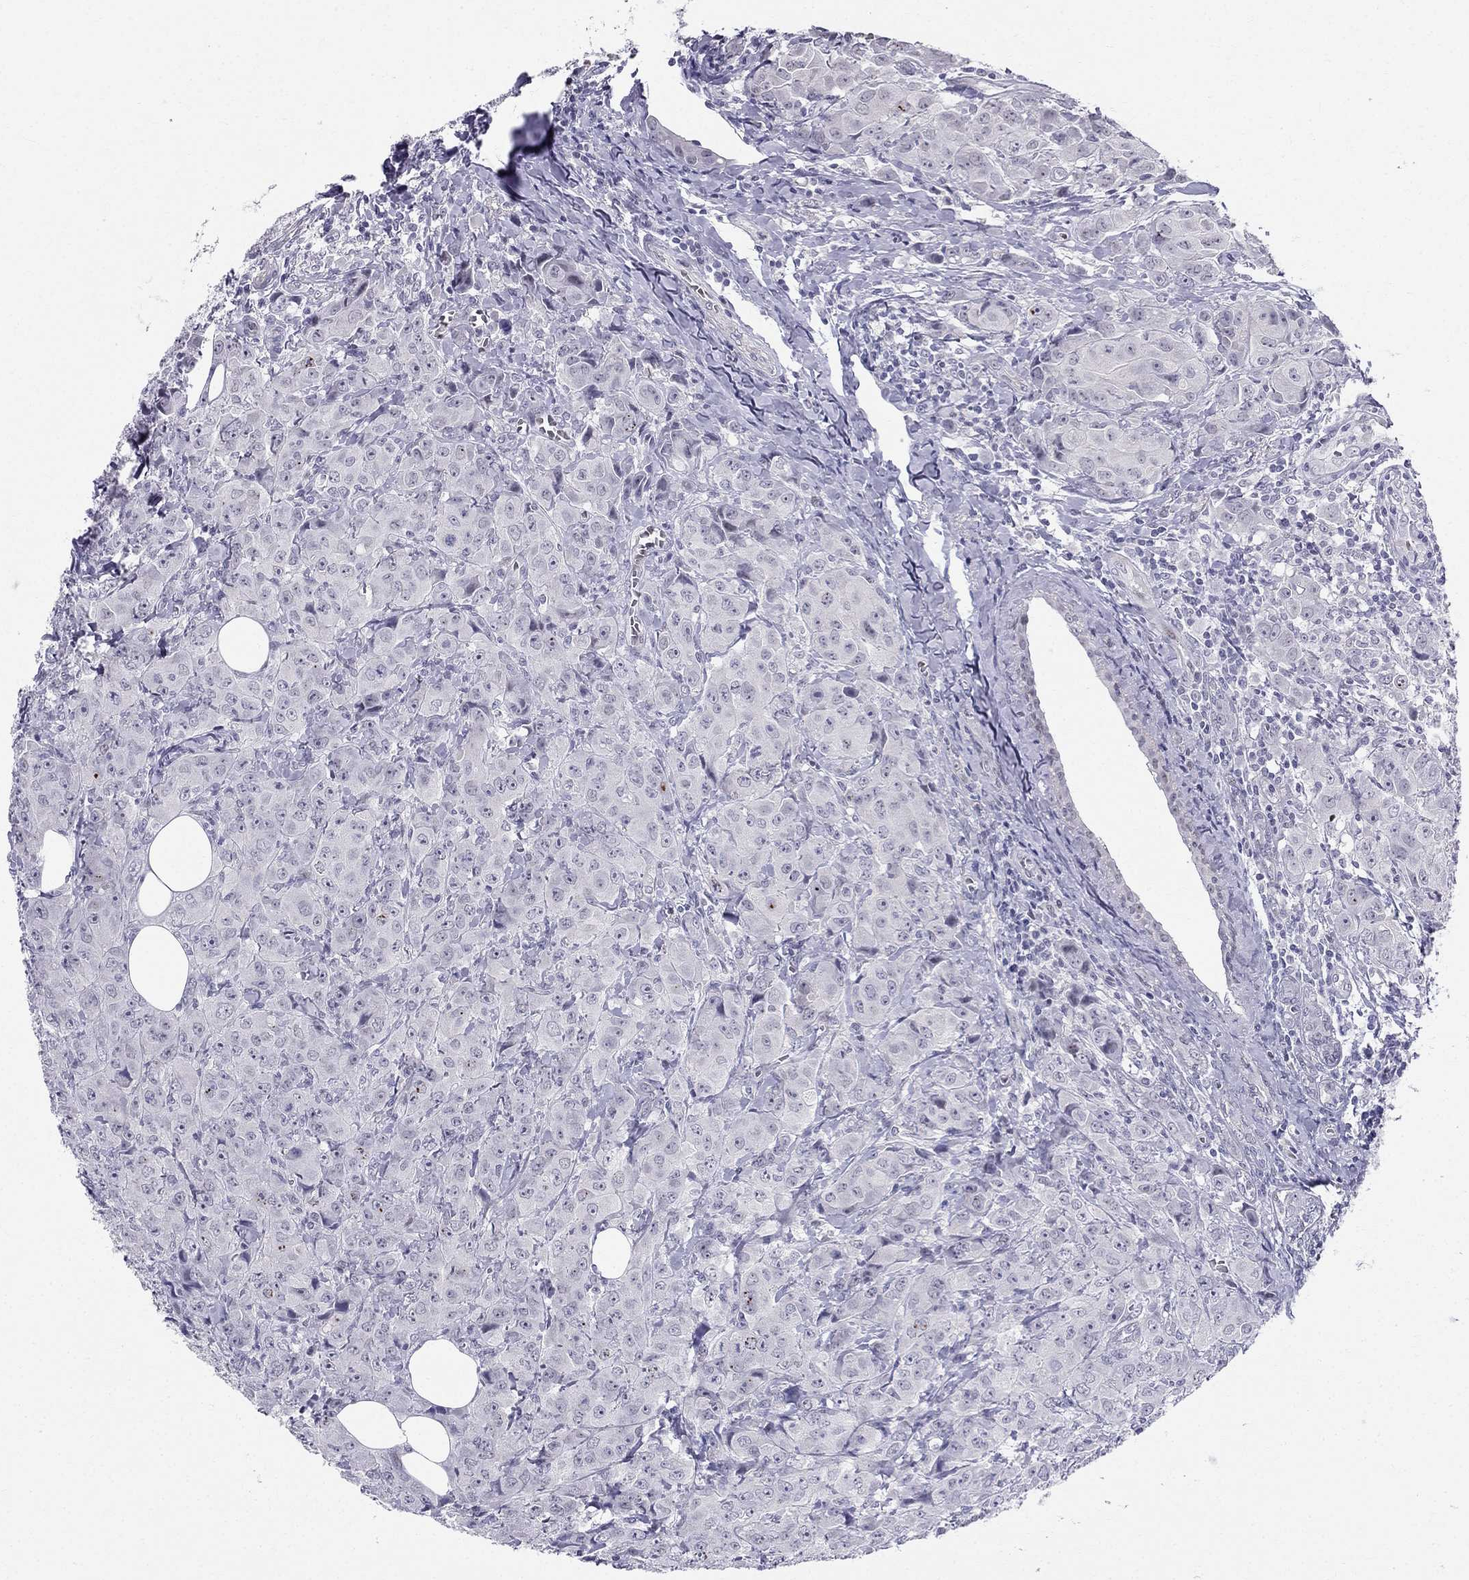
{"staining": {"intensity": "negative", "quantity": "none", "location": "none"}, "tissue": "breast cancer", "cell_type": "Tumor cells", "image_type": "cancer", "snomed": [{"axis": "morphology", "description": "Duct carcinoma"}, {"axis": "topography", "description": "Breast"}], "caption": "The micrograph exhibits no significant positivity in tumor cells of intraductal carcinoma (breast).", "gene": "BAG5", "patient": {"sex": "female", "age": 43}}